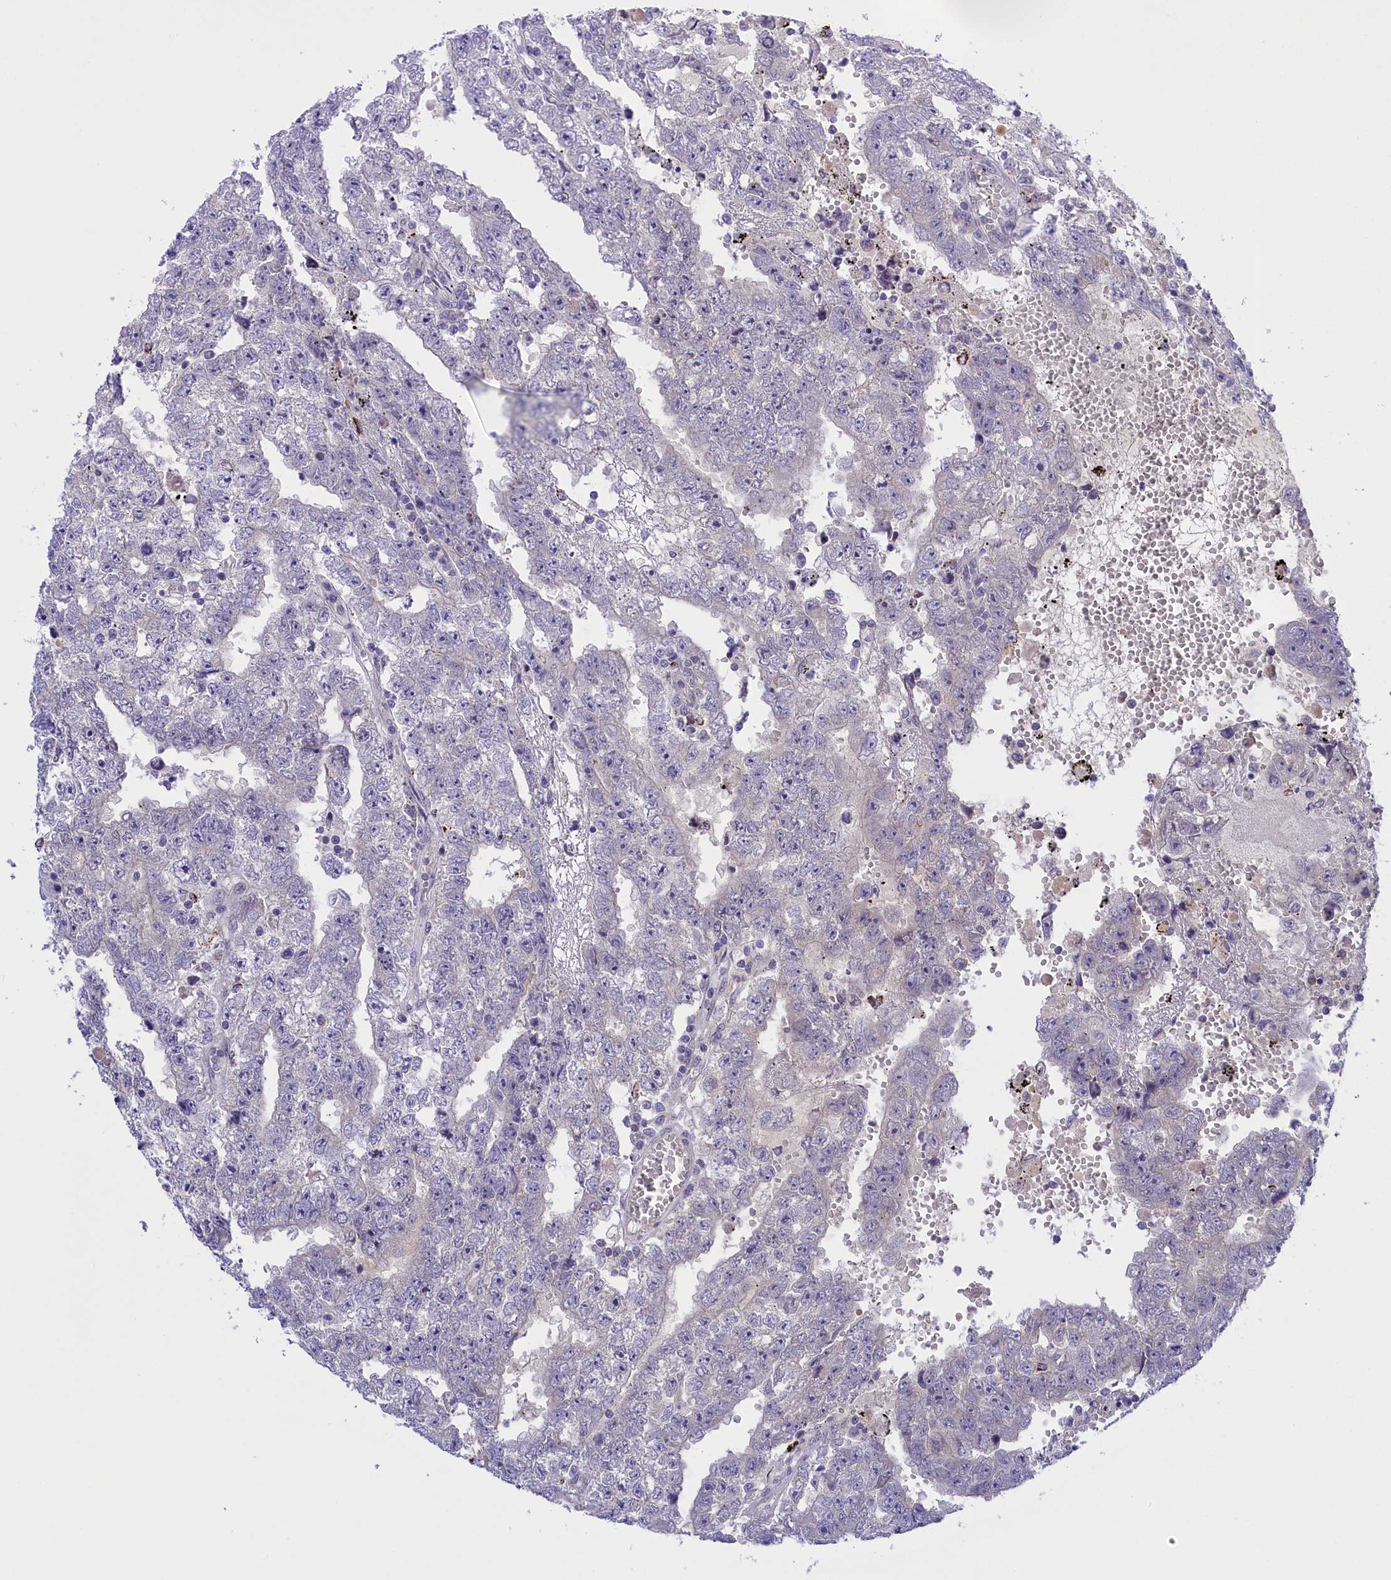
{"staining": {"intensity": "negative", "quantity": "none", "location": "none"}, "tissue": "testis cancer", "cell_type": "Tumor cells", "image_type": "cancer", "snomed": [{"axis": "morphology", "description": "Carcinoma, Embryonal, NOS"}, {"axis": "topography", "description": "Testis"}], "caption": "IHC histopathology image of neoplastic tissue: testis embryonal carcinoma stained with DAB displays no significant protein positivity in tumor cells.", "gene": "FAM149B1", "patient": {"sex": "male", "age": 25}}